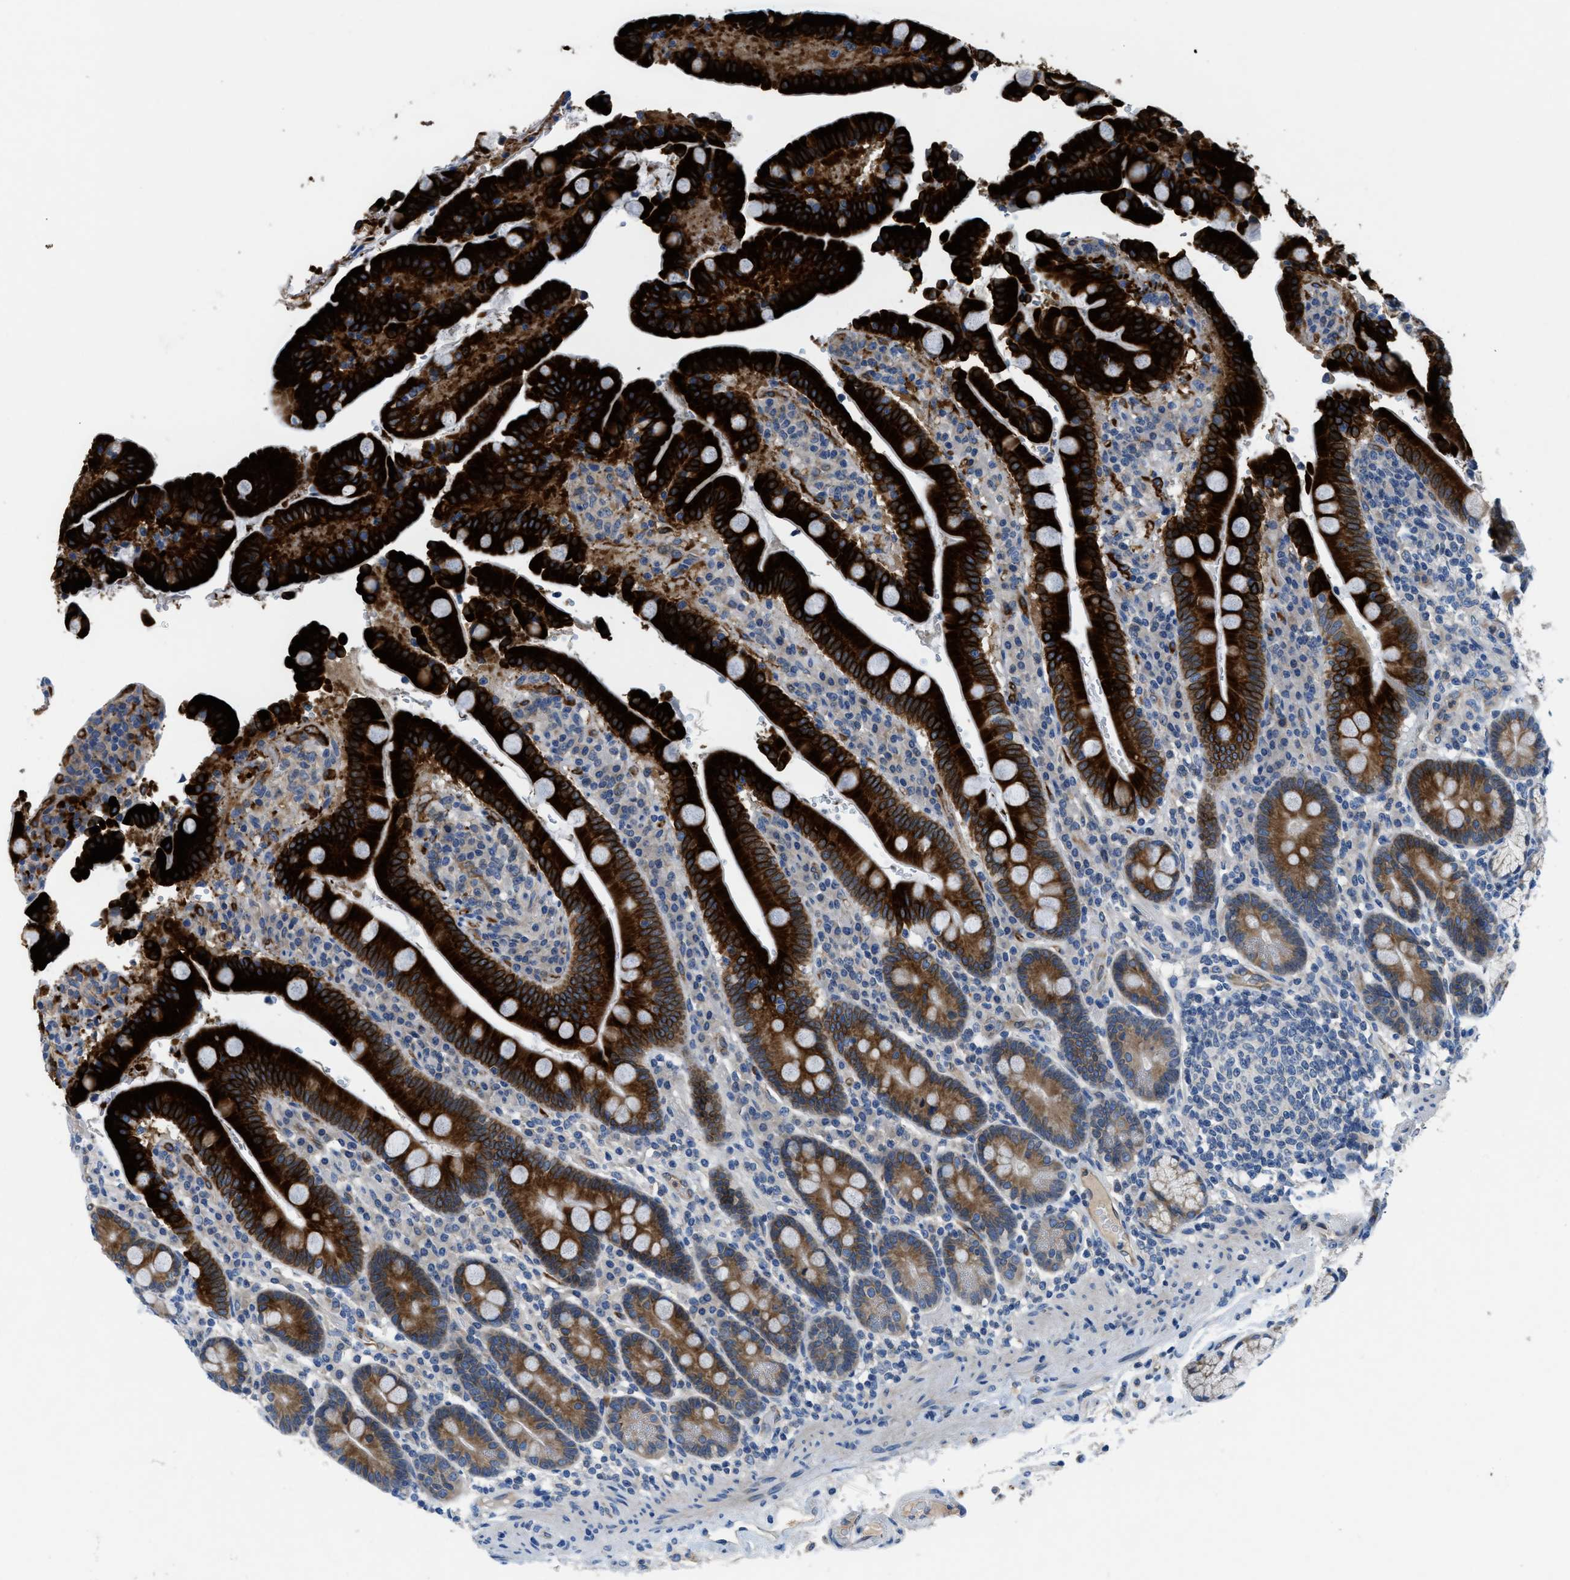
{"staining": {"intensity": "strong", "quantity": ">75%", "location": "cytoplasmic/membranous"}, "tissue": "duodenum", "cell_type": "Glandular cells", "image_type": "normal", "snomed": [{"axis": "morphology", "description": "Normal tissue, NOS"}, {"axis": "topography", "description": "Small intestine, NOS"}], "caption": "Protein expression by immunohistochemistry (IHC) displays strong cytoplasmic/membranous expression in approximately >75% of glandular cells in unremarkable duodenum. The protein of interest is shown in brown color, while the nuclei are stained blue.", "gene": "PGR", "patient": {"sex": "female", "age": 71}}